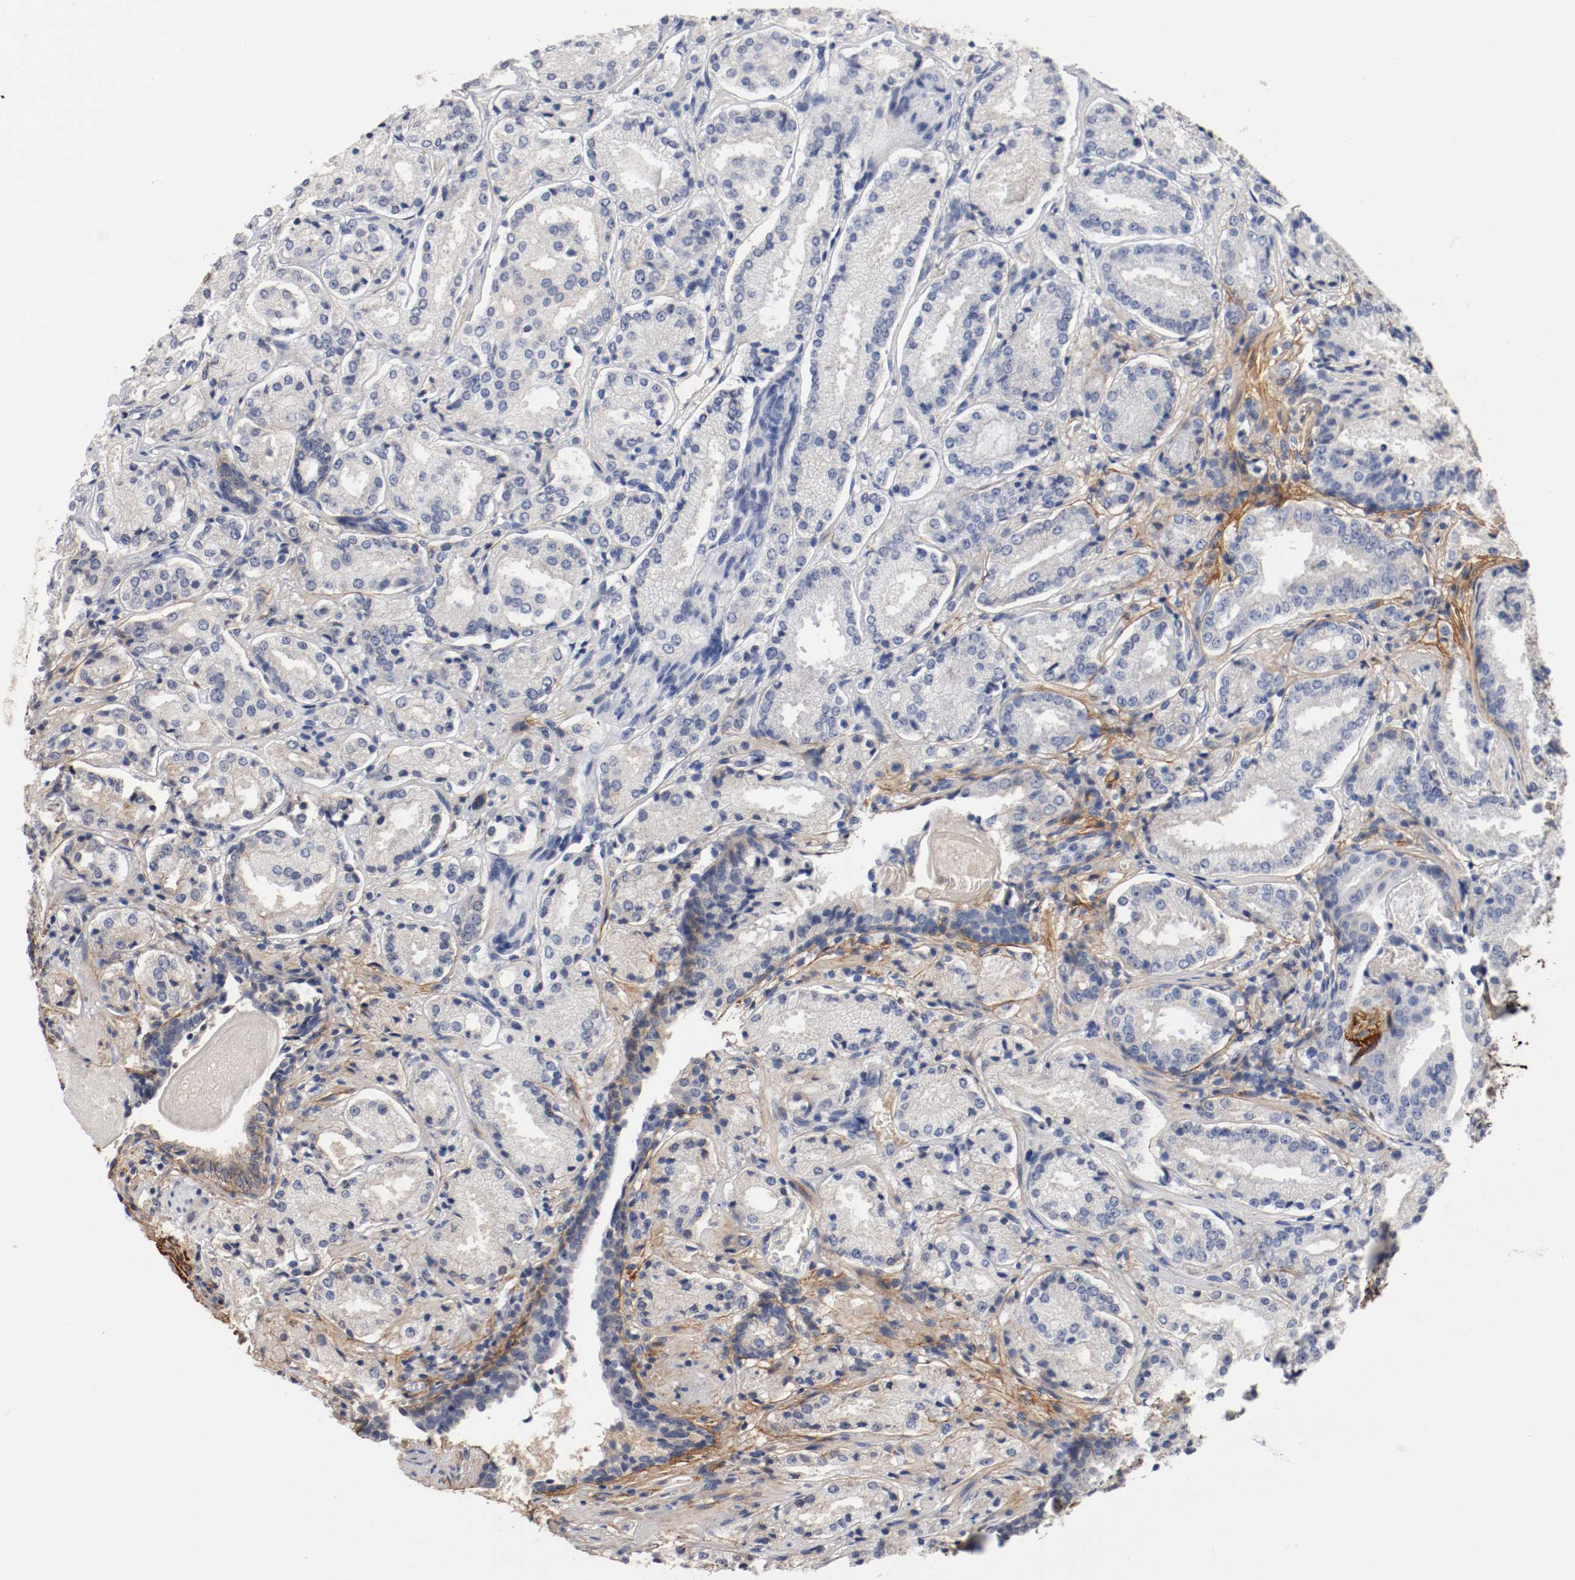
{"staining": {"intensity": "moderate", "quantity": "25%-75%", "location": "cytoplasmic/membranous"}, "tissue": "prostate cancer", "cell_type": "Tumor cells", "image_type": "cancer", "snomed": [{"axis": "morphology", "description": "Adenocarcinoma, High grade"}, {"axis": "topography", "description": "Prostate"}], "caption": "Tumor cells show moderate cytoplasmic/membranous expression in about 25%-75% of cells in prostate cancer. (IHC, brightfield microscopy, high magnification).", "gene": "TNC", "patient": {"sex": "male", "age": 58}}